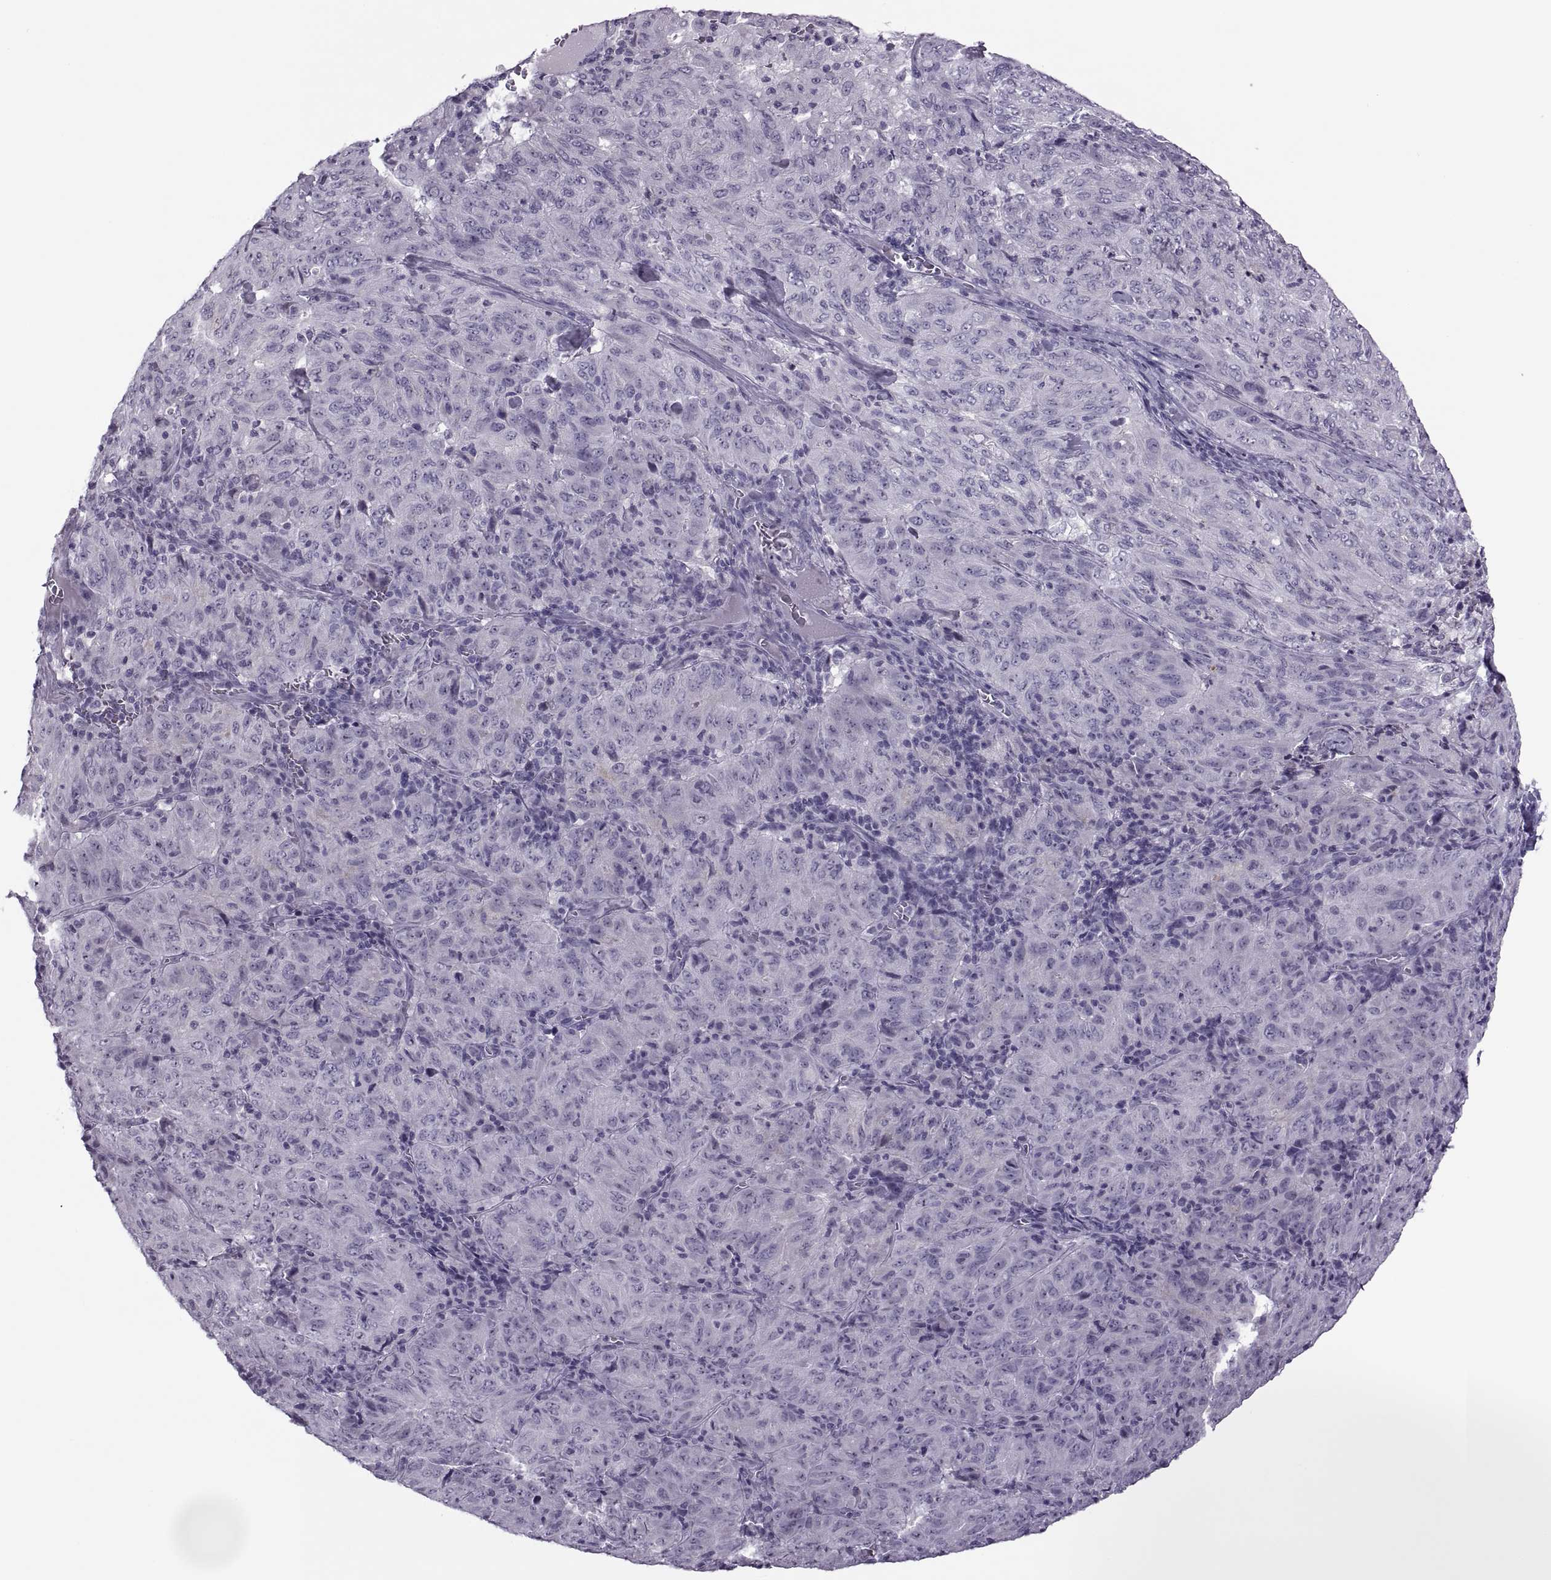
{"staining": {"intensity": "negative", "quantity": "none", "location": "none"}, "tissue": "pancreatic cancer", "cell_type": "Tumor cells", "image_type": "cancer", "snomed": [{"axis": "morphology", "description": "Adenocarcinoma, NOS"}, {"axis": "topography", "description": "Pancreas"}], "caption": "Protein analysis of adenocarcinoma (pancreatic) demonstrates no significant staining in tumor cells.", "gene": "FAM24A", "patient": {"sex": "male", "age": 63}}